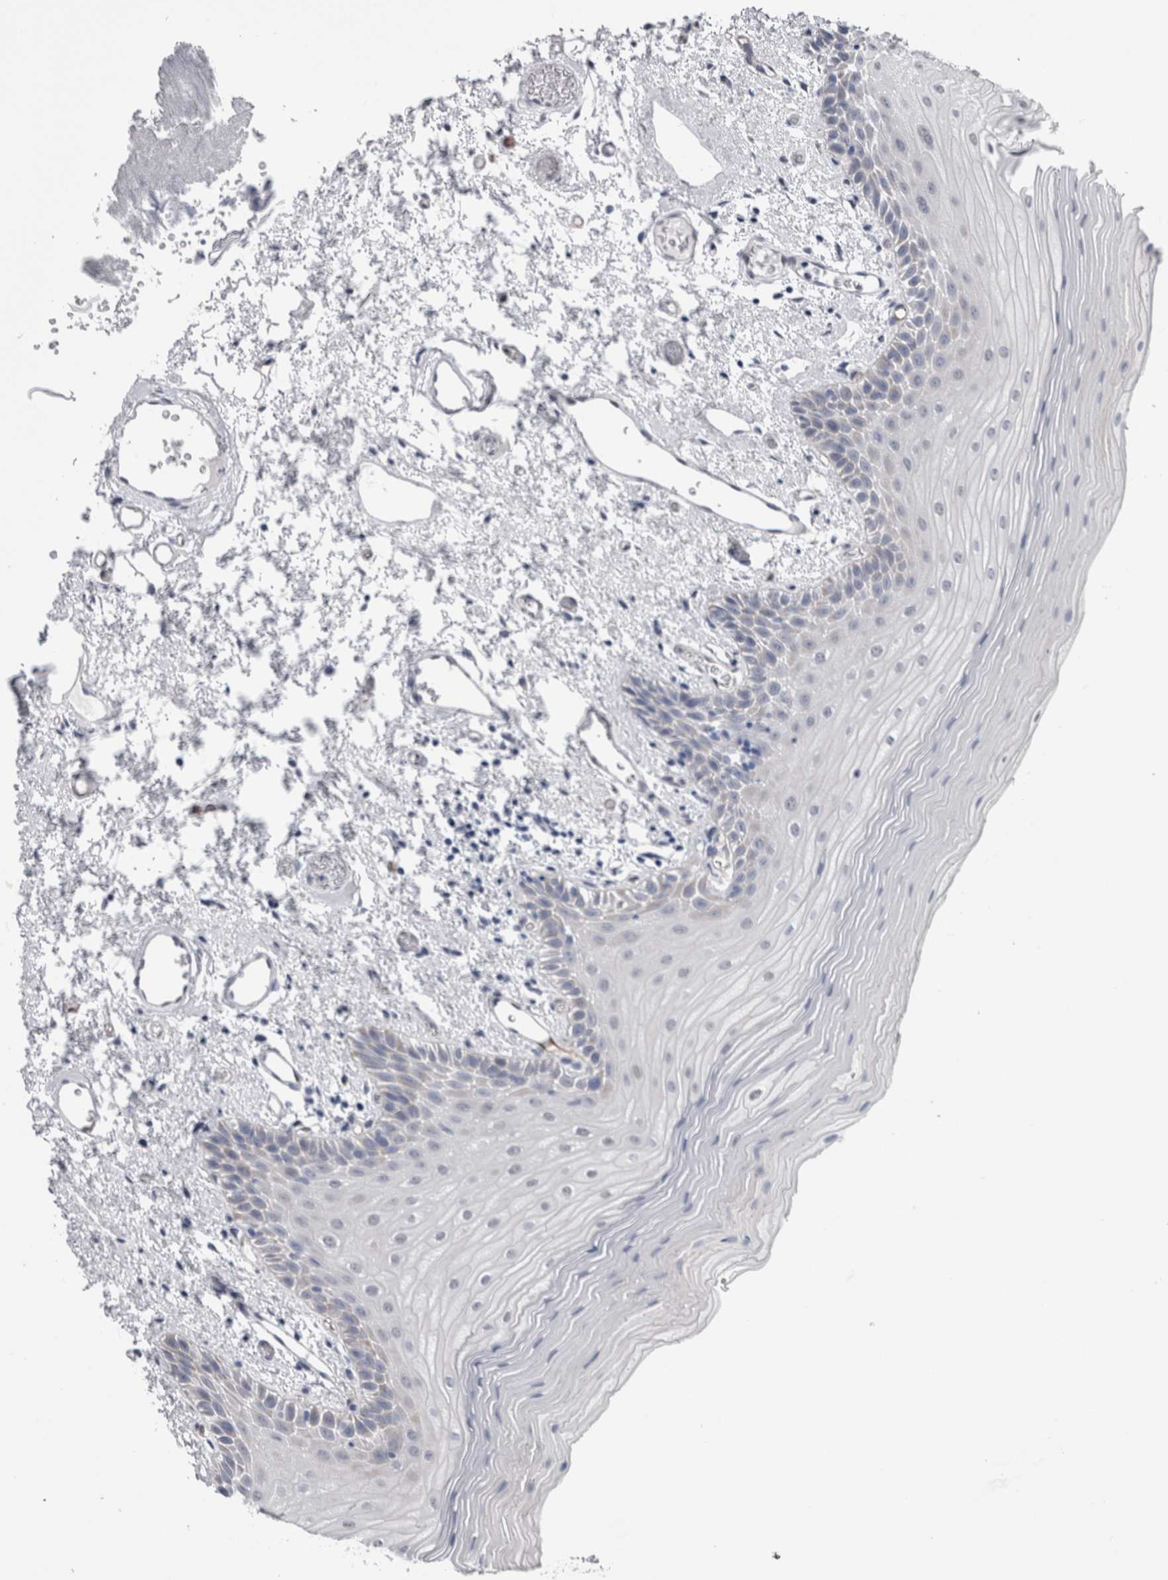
{"staining": {"intensity": "negative", "quantity": "none", "location": "none"}, "tissue": "oral mucosa", "cell_type": "Squamous epithelial cells", "image_type": "normal", "snomed": [{"axis": "morphology", "description": "Normal tissue, NOS"}, {"axis": "topography", "description": "Oral tissue"}], "caption": "Immunohistochemistry (IHC) micrograph of normal oral mucosa: oral mucosa stained with DAB (3,3'-diaminobenzidine) exhibits no significant protein positivity in squamous epithelial cells.", "gene": "VWDE", "patient": {"sex": "male", "age": 52}}